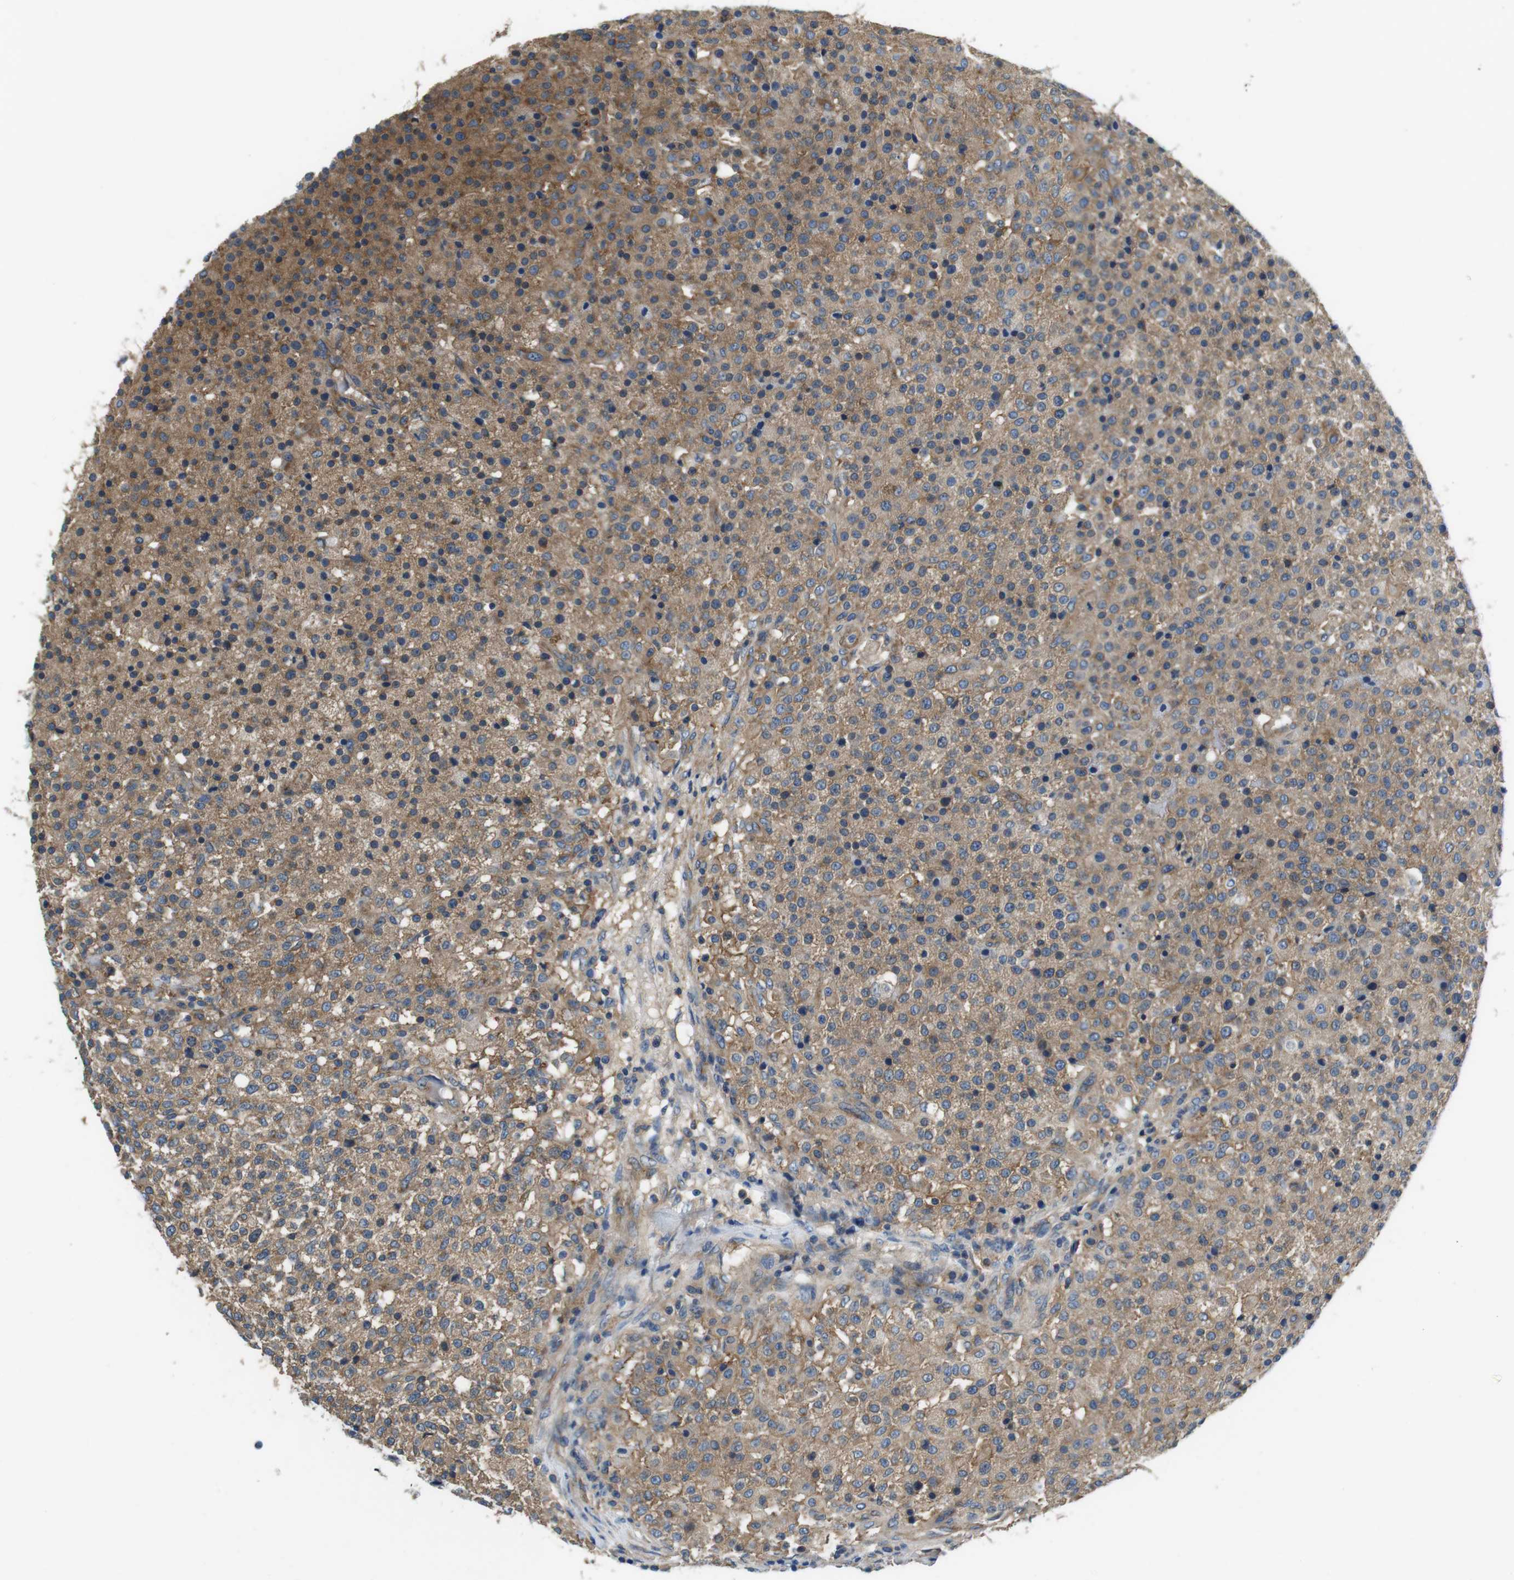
{"staining": {"intensity": "moderate", "quantity": ">75%", "location": "cytoplasmic/membranous"}, "tissue": "testis cancer", "cell_type": "Tumor cells", "image_type": "cancer", "snomed": [{"axis": "morphology", "description": "Seminoma, NOS"}, {"axis": "topography", "description": "Testis"}], "caption": "Moderate cytoplasmic/membranous protein staining is present in approximately >75% of tumor cells in seminoma (testis).", "gene": "DENND4C", "patient": {"sex": "male", "age": 59}}